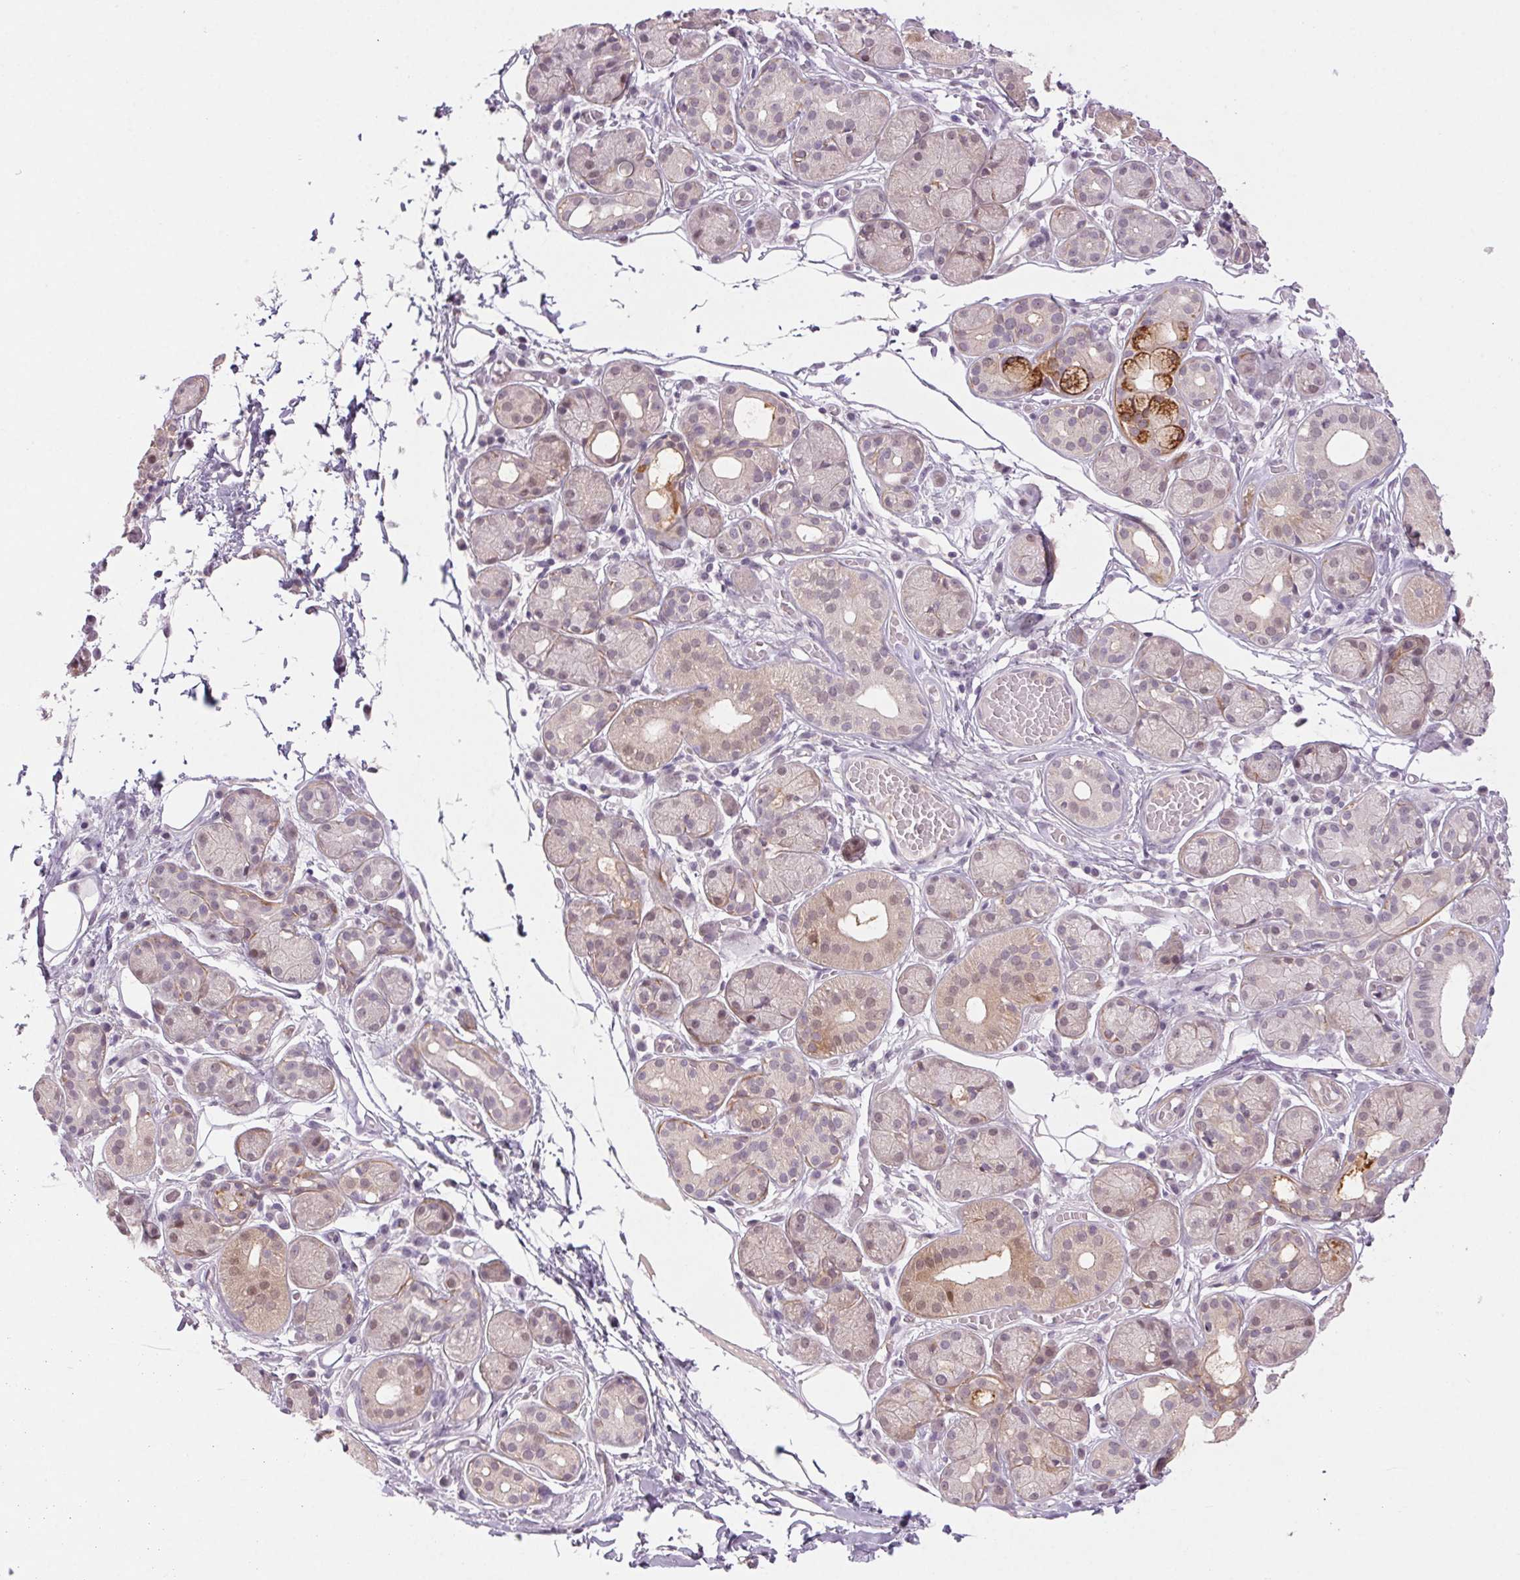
{"staining": {"intensity": "moderate", "quantity": "<25%", "location": "cytoplasmic/membranous,nuclear"}, "tissue": "salivary gland", "cell_type": "Glandular cells", "image_type": "normal", "snomed": [{"axis": "morphology", "description": "Normal tissue, NOS"}, {"axis": "topography", "description": "Salivary gland"}, {"axis": "topography", "description": "Peripheral nerve tissue"}], "caption": "Protein staining displays moderate cytoplasmic/membranous,nuclear expression in approximately <25% of glandular cells in benign salivary gland.", "gene": "HHLA2", "patient": {"sex": "male", "age": 71}}